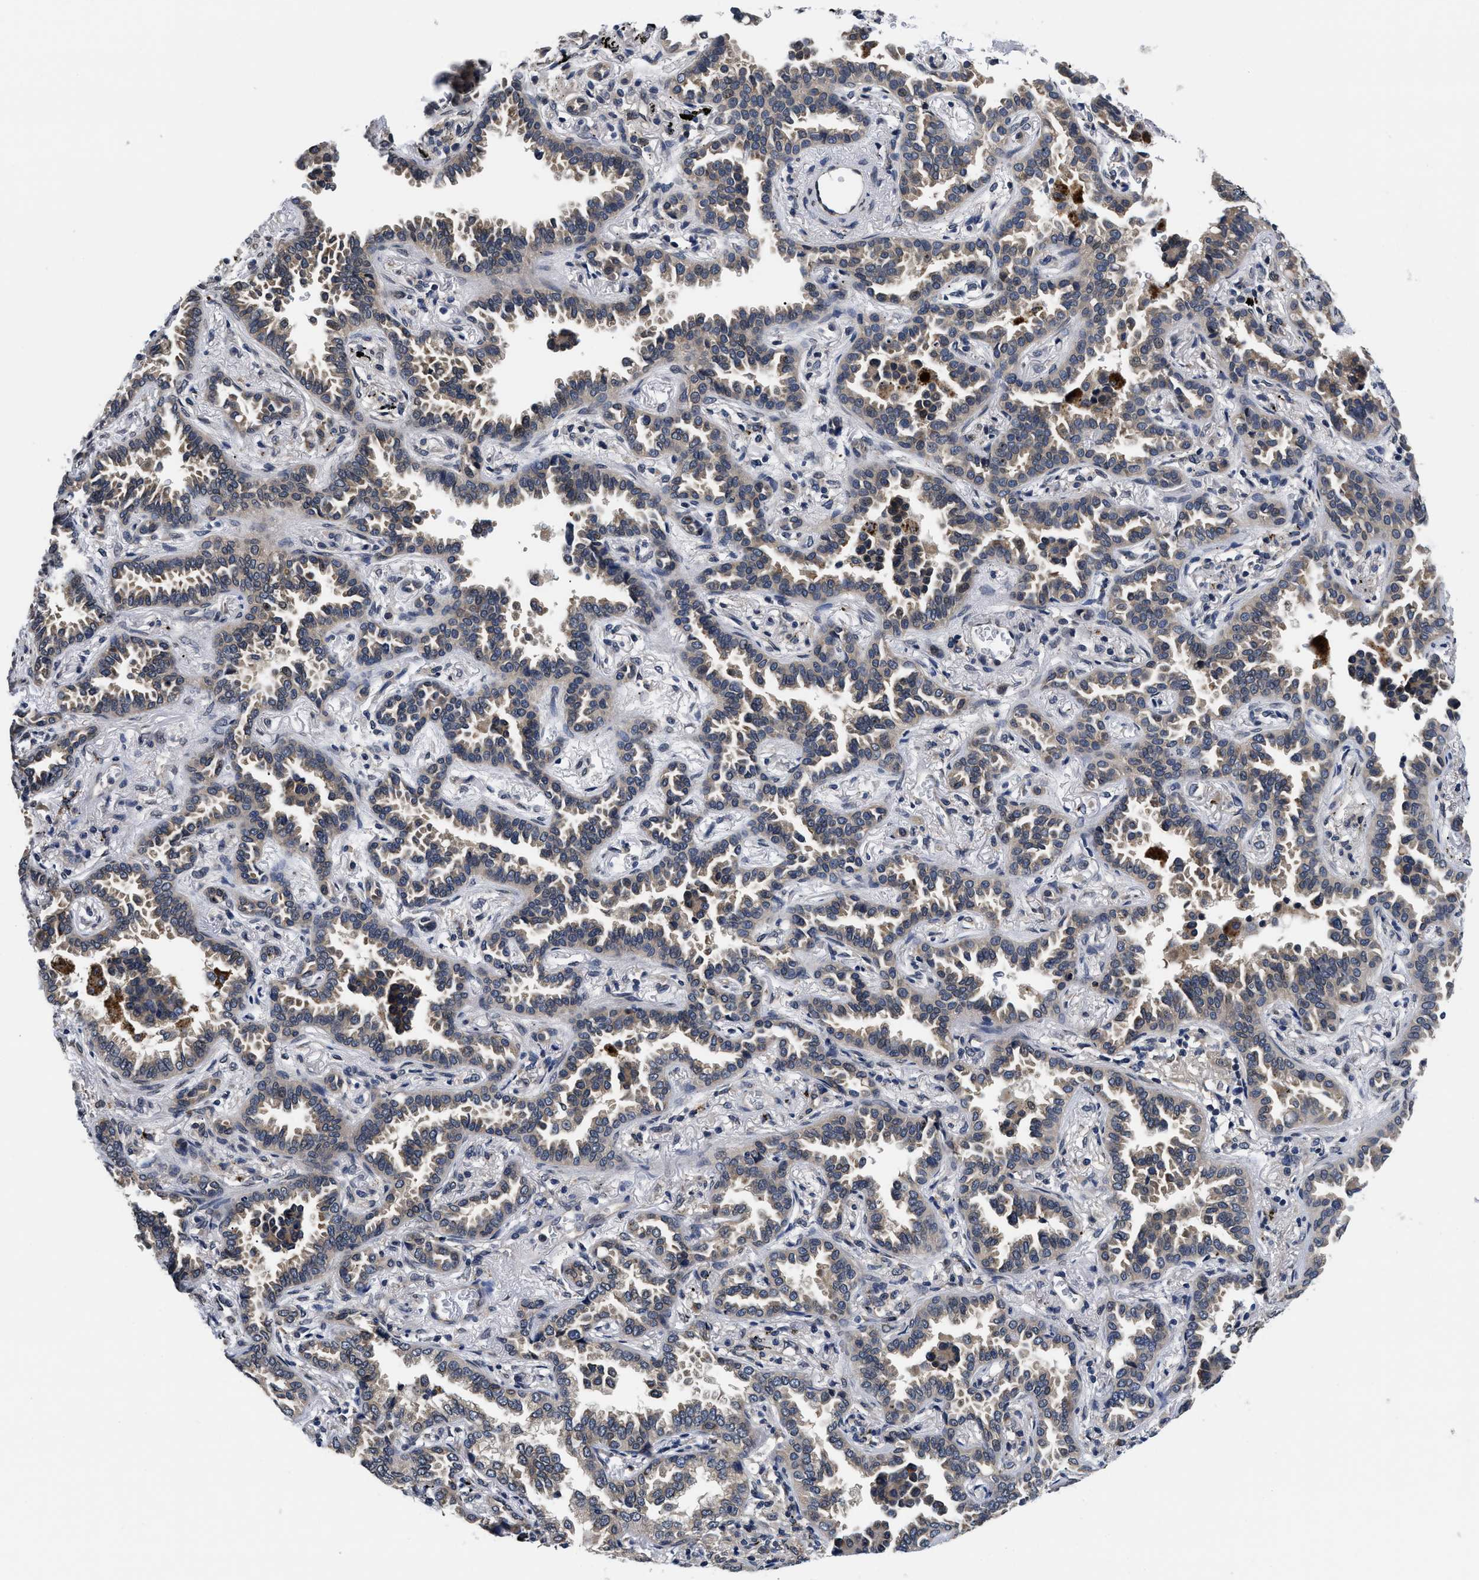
{"staining": {"intensity": "weak", "quantity": "25%-75%", "location": "cytoplasmic/membranous"}, "tissue": "lung cancer", "cell_type": "Tumor cells", "image_type": "cancer", "snomed": [{"axis": "morphology", "description": "Normal tissue, NOS"}, {"axis": "morphology", "description": "Adenocarcinoma, NOS"}, {"axis": "topography", "description": "Lung"}], "caption": "The micrograph reveals staining of lung cancer (adenocarcinoma), revealing weak cytoplasmic/membranous protein positivity (brown color) within tumor cells.", "gene": "SNX10", "patient": {"sex": "male", "age": 59}}